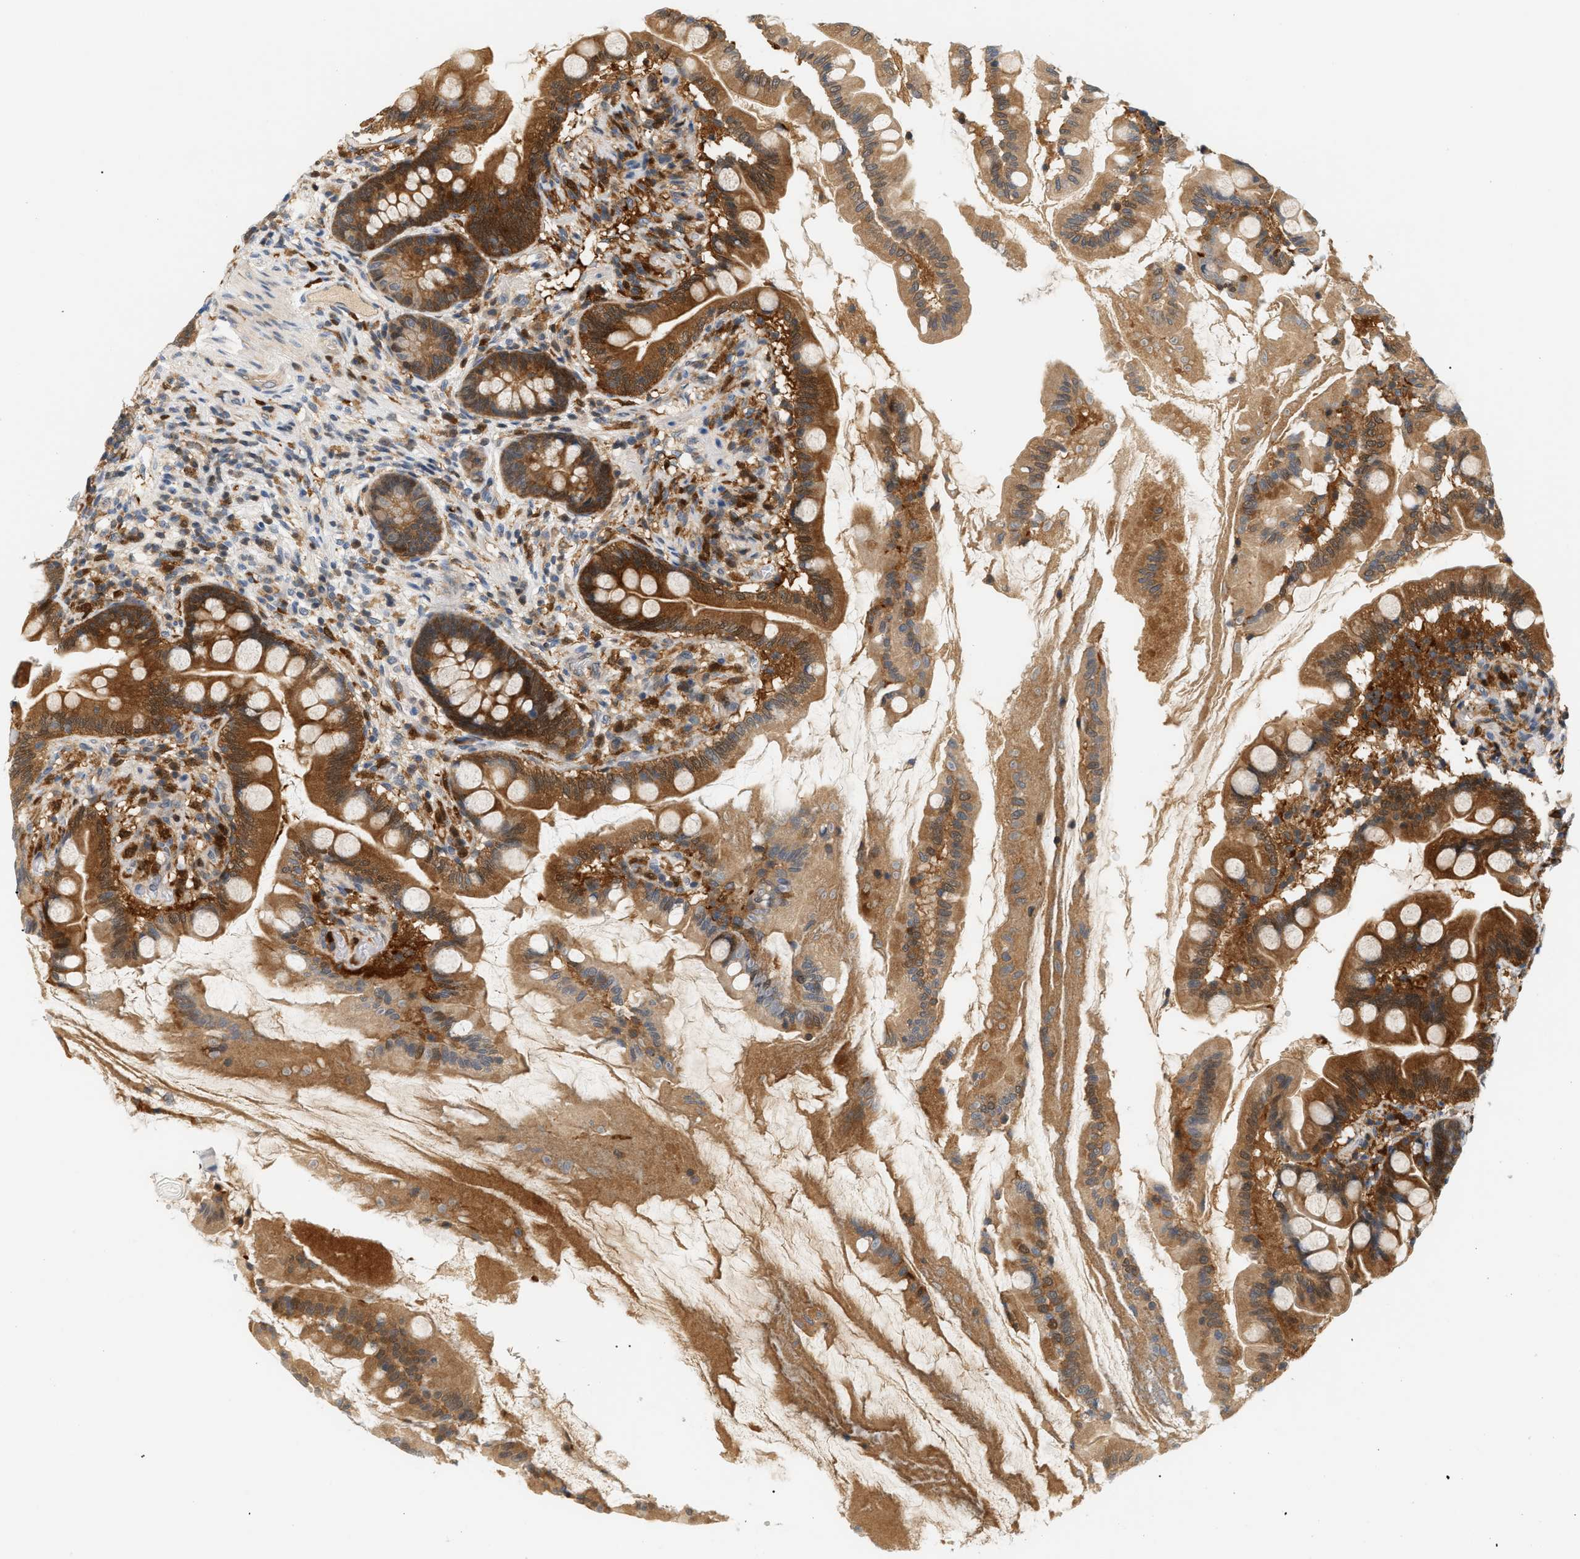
{"staining": {"intensity": "moderate", "quantity": ">75%", "location": "cytoplasmic/membranous"}, "tissue": "small intestine", "cell_type": "Glandular cells", "image_type": "normal", "snomed": [{"axis": "morphology", "description": "Normal tissue, NOS"}, {"axis": "topography", "description": "Small intestine"}], "caption": "Immunohistochemistry (IHC) photomicrograph of benign small intestine stained for a protein (brown), which demonstrates medium levels of moderate cytoplasmic/membranous expression in approximately >75% of glandular cells.", "gene": "PYCARD", "patient": {"sex": "female", "age": 56}}